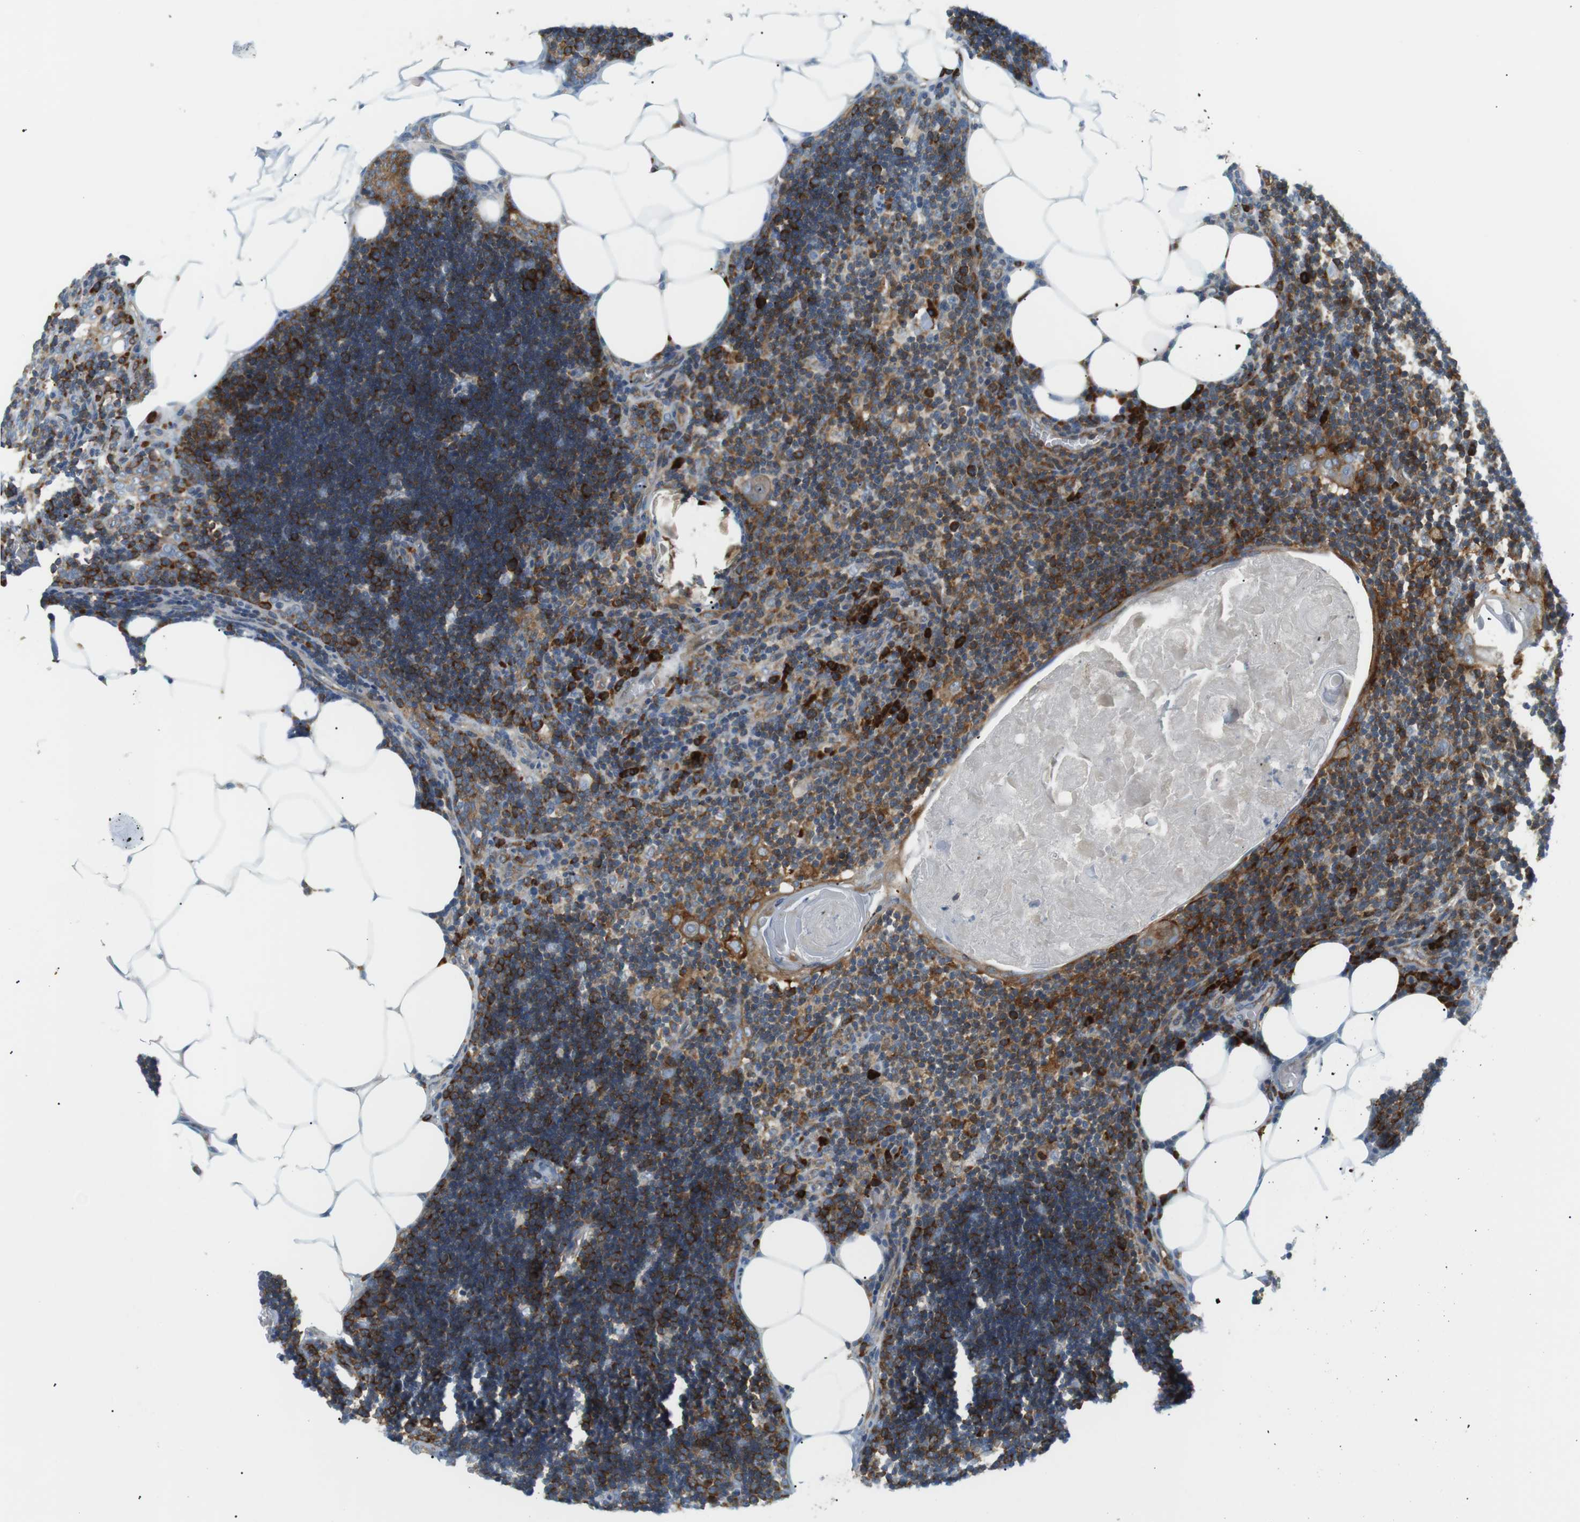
{"staining": {"intensity": "strong", "quantity": ">75%", "location": "cytoplasmic/membranous"}, "tissue": "lymph node", "cell_type": "Germinal center cells", "image_type": "normal", "snomed": [{"axis": "morphology", "description": "Normal tissue, NOS"}, {"axis": "topography", "description": "Lymph node"}], "caption": "Strong cytoplasmic/membranous positivity is identified in approximately >75% of germinal center cells in normal lymph node.", "gene": "TMEM200A", "patient": {"sex": "male", "age": 33}}